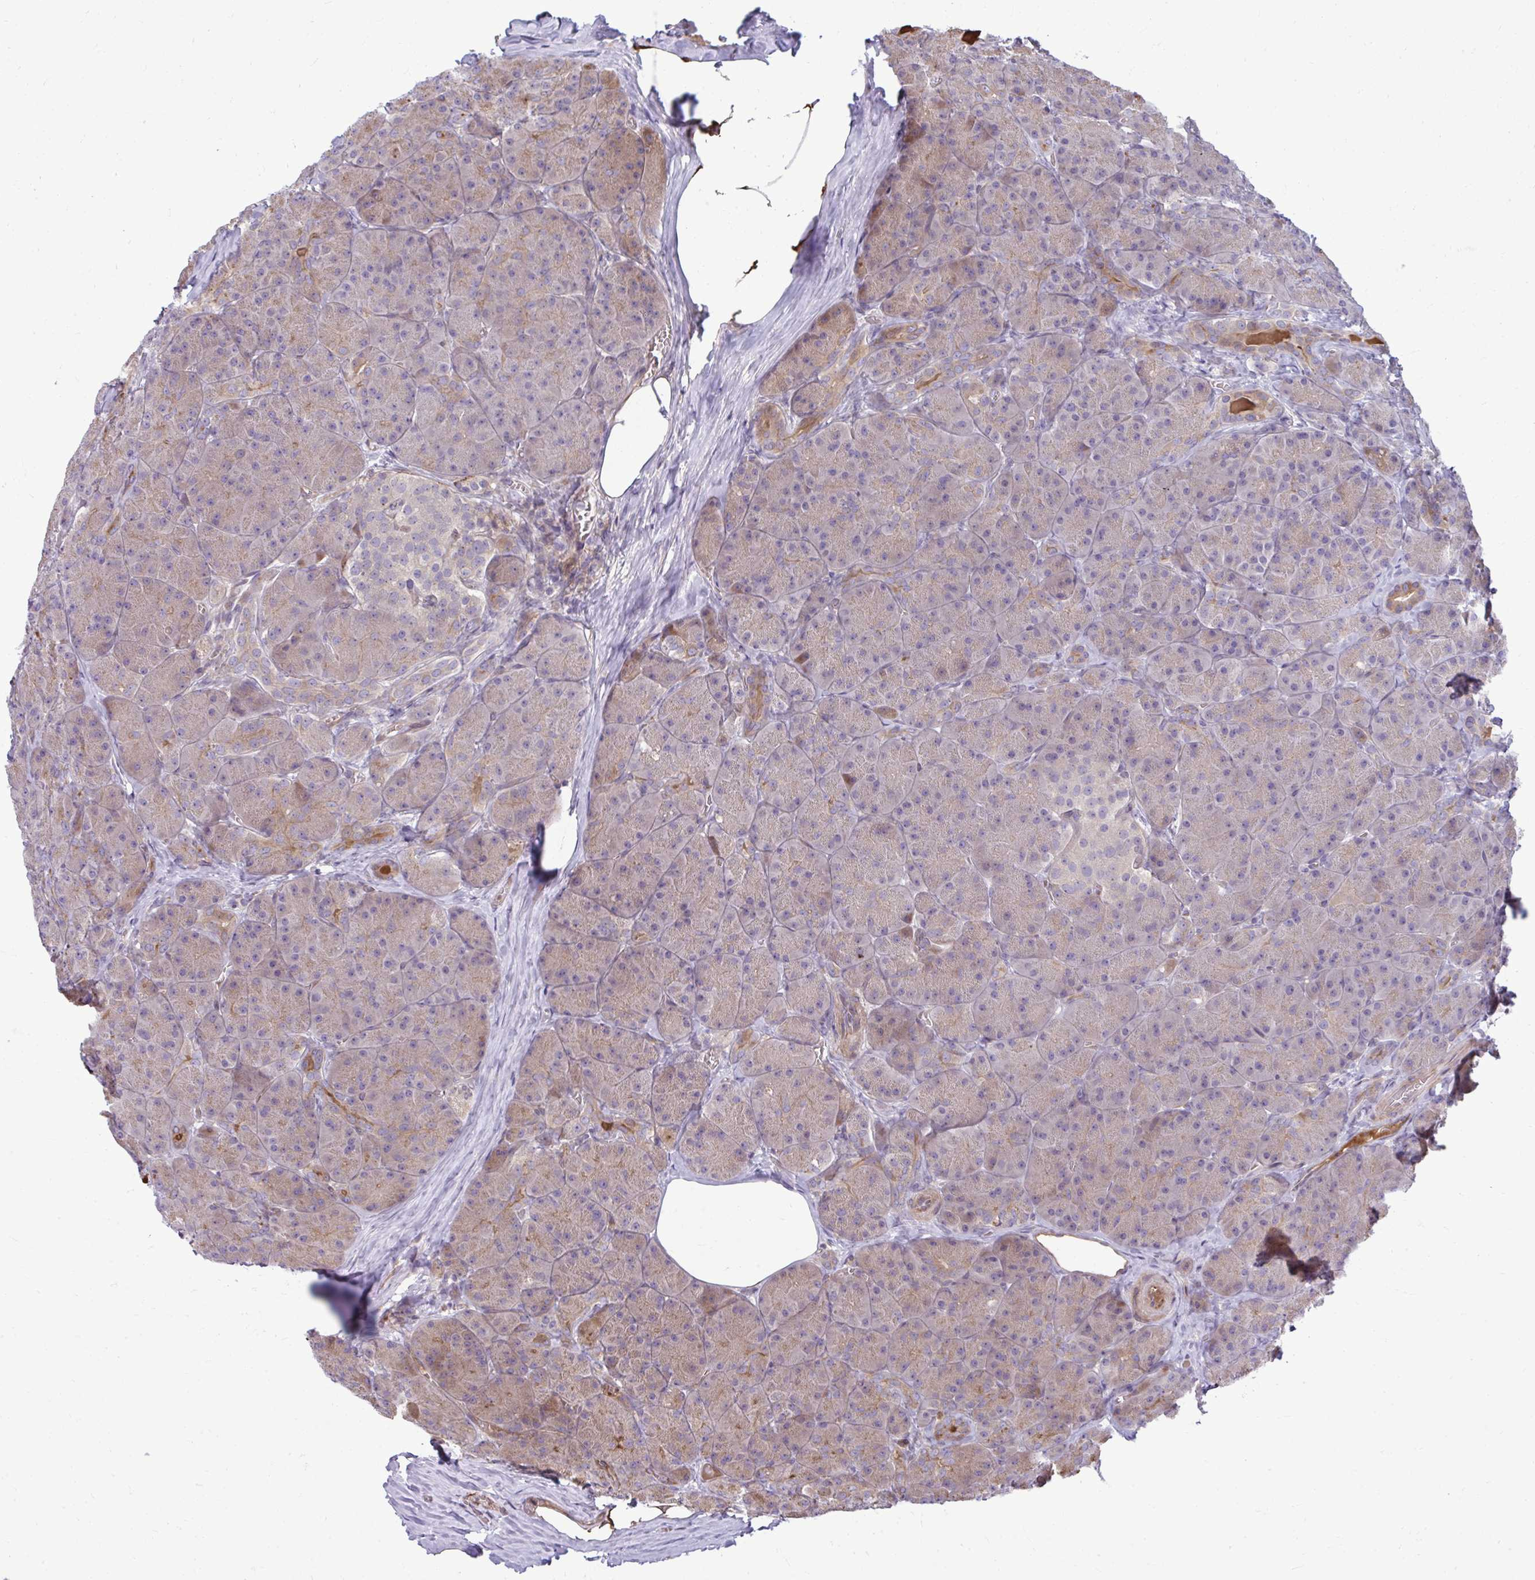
{"staining": {"intensity": "weak", "quantity": "25%-75%", "location": "cytoplasmic/membranous"}, "tissue": "pancreas", "cell_type": "Exocrine glandular cells", "image_type": "normal", "snomed": [{"axis": "morphology", "description": "Normal tissue, NOS"}, {"axis": "topography", "description": "Pancreas"}], "caption": "Immunohistochemical staining of benign human pancreas displays 25%-75% levels of weak cytoplasmic/membranous protein expression in approximately 25%-75% of exocrine glandular cells.", "gene": "ZSCAN9", "patient": {"sex": "male", "age": 57}}